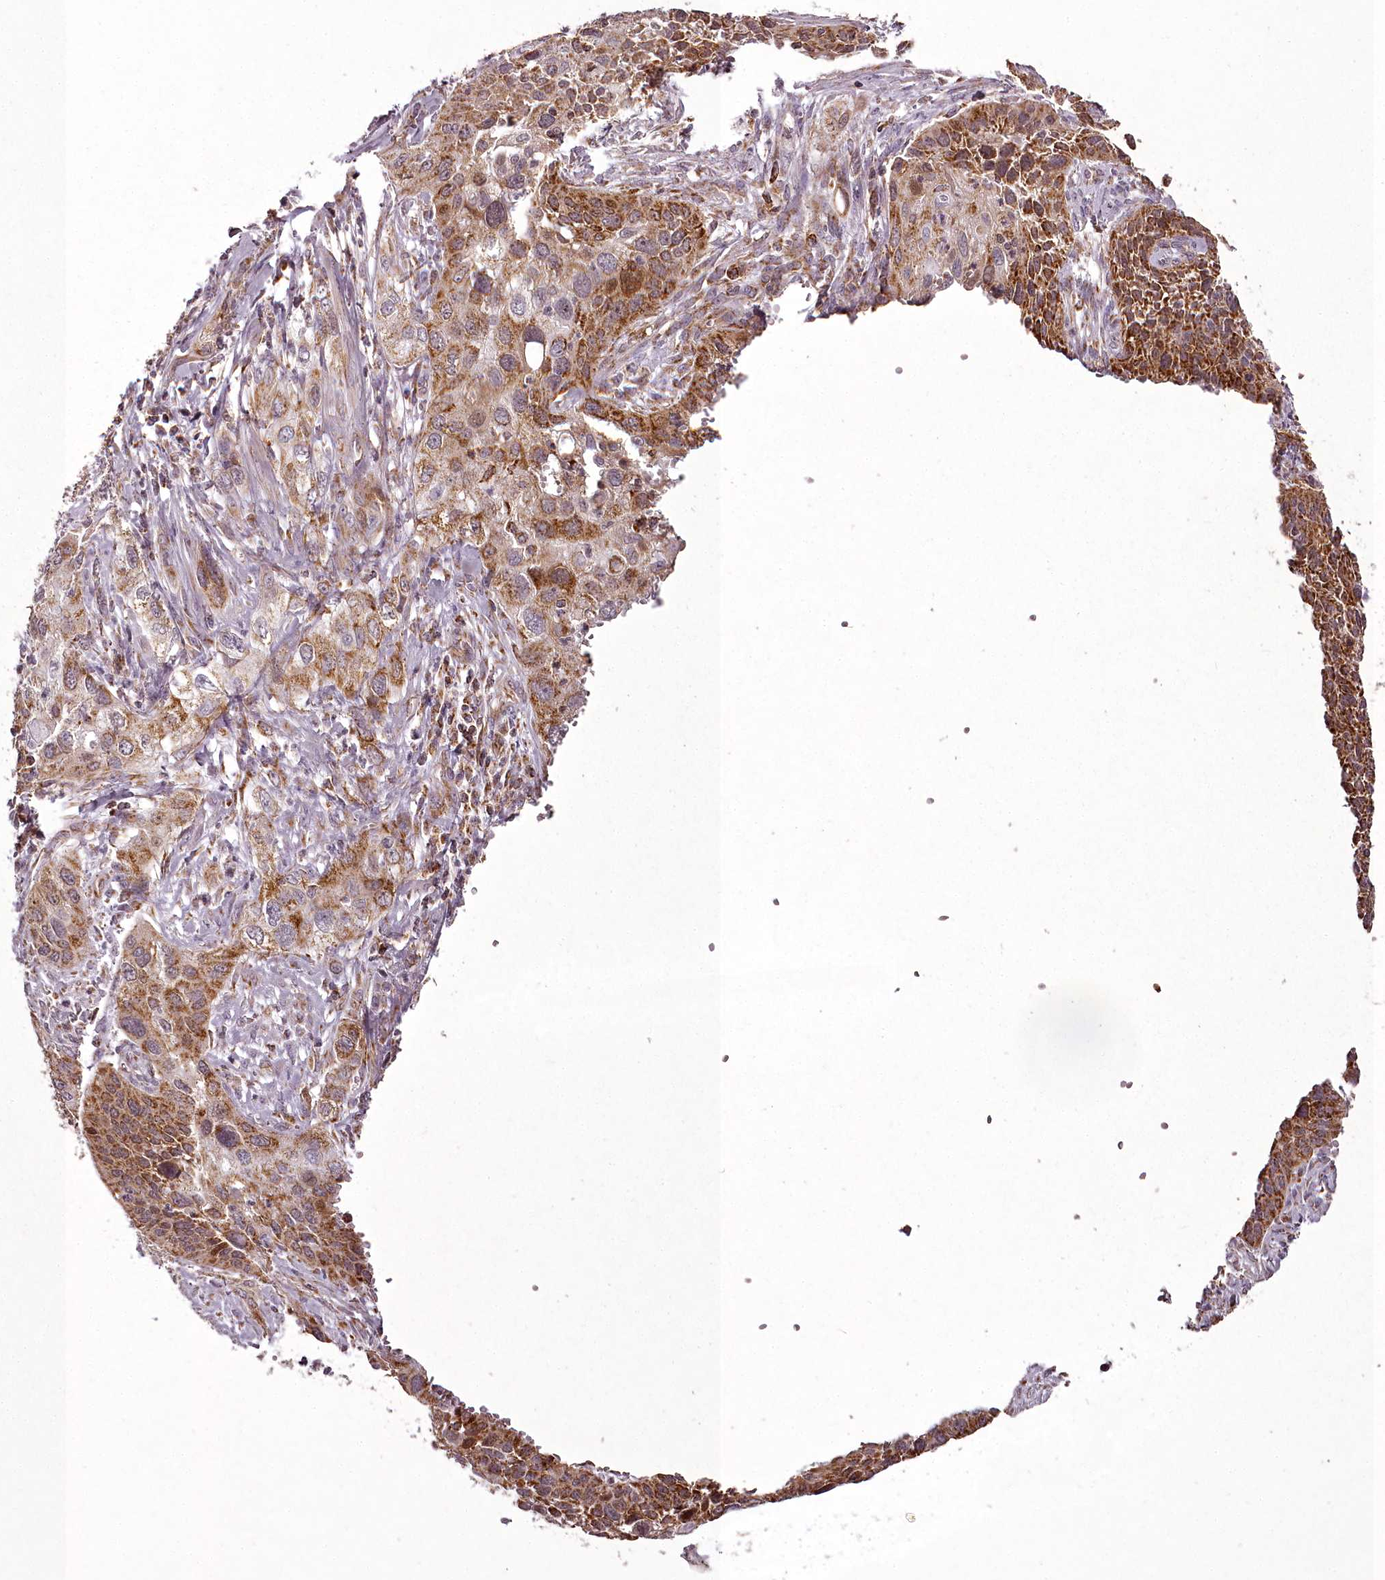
{"staining": {"intensity": "moderate", "quantity": ">75%", "location": "cytoplasmic/membranous"}, "tissue": "cervical cancer", "cell_type": "Tumor cells", "image_type": "cancer", "snomed": [{"axis": "morphology", "description": "Squamous cell carcinoma, NOS"}, {"axis": "topography", "description": "Cervix"}], "caption": "Immunohistochemistry photomicrograph of neoplastic tissue: squamous cell carcinoma (cervical) stained using immunohistochemistry (IHC) shows medium levels of moderate protein expression localized specifically in the cytoplasmic/membranous of tumor cells, appearing as a cytoplasmic/membranous brown color.", "gene": "CHCHD2", "patient": {"sex": "female", "age": 34}}